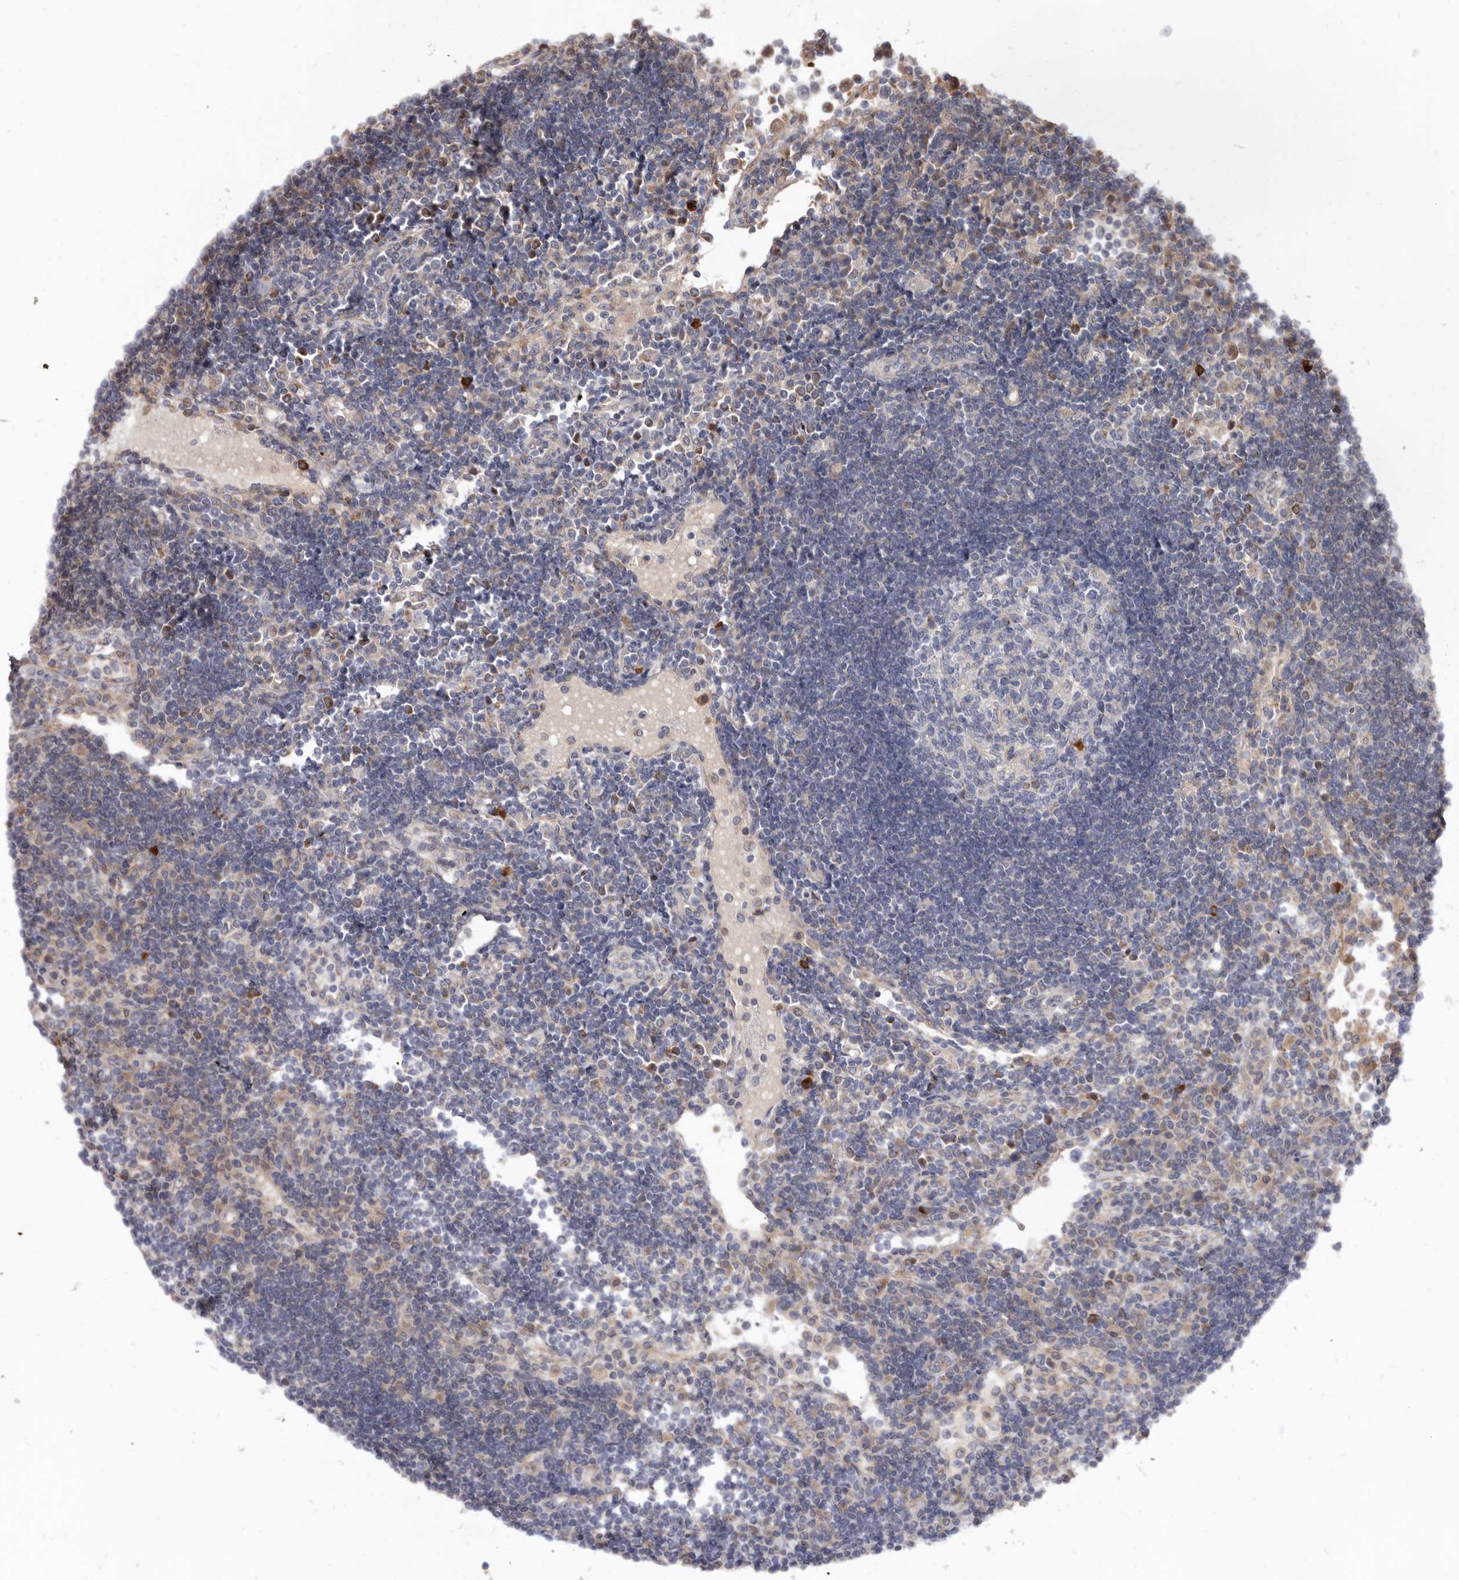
{"staining": {"intensity": "negative", "quantity": "none", "location": "none"}, "tissue": "lymph node", "cell_type": "Germinal center cells", "image_type": "normal", "snomed": [{"axis": "morphology", "description": "Normal tissue, NOS"}, {"axis": "topography", "description": "Lymph node"}], "caption": "Immunohistochemical staining of benign lymph node exhibits no significant staining in germinal center cells. Nuclei are stained in blue.", "gene": "ASIC5", "patient": {"sex": "female", "age": 53}}